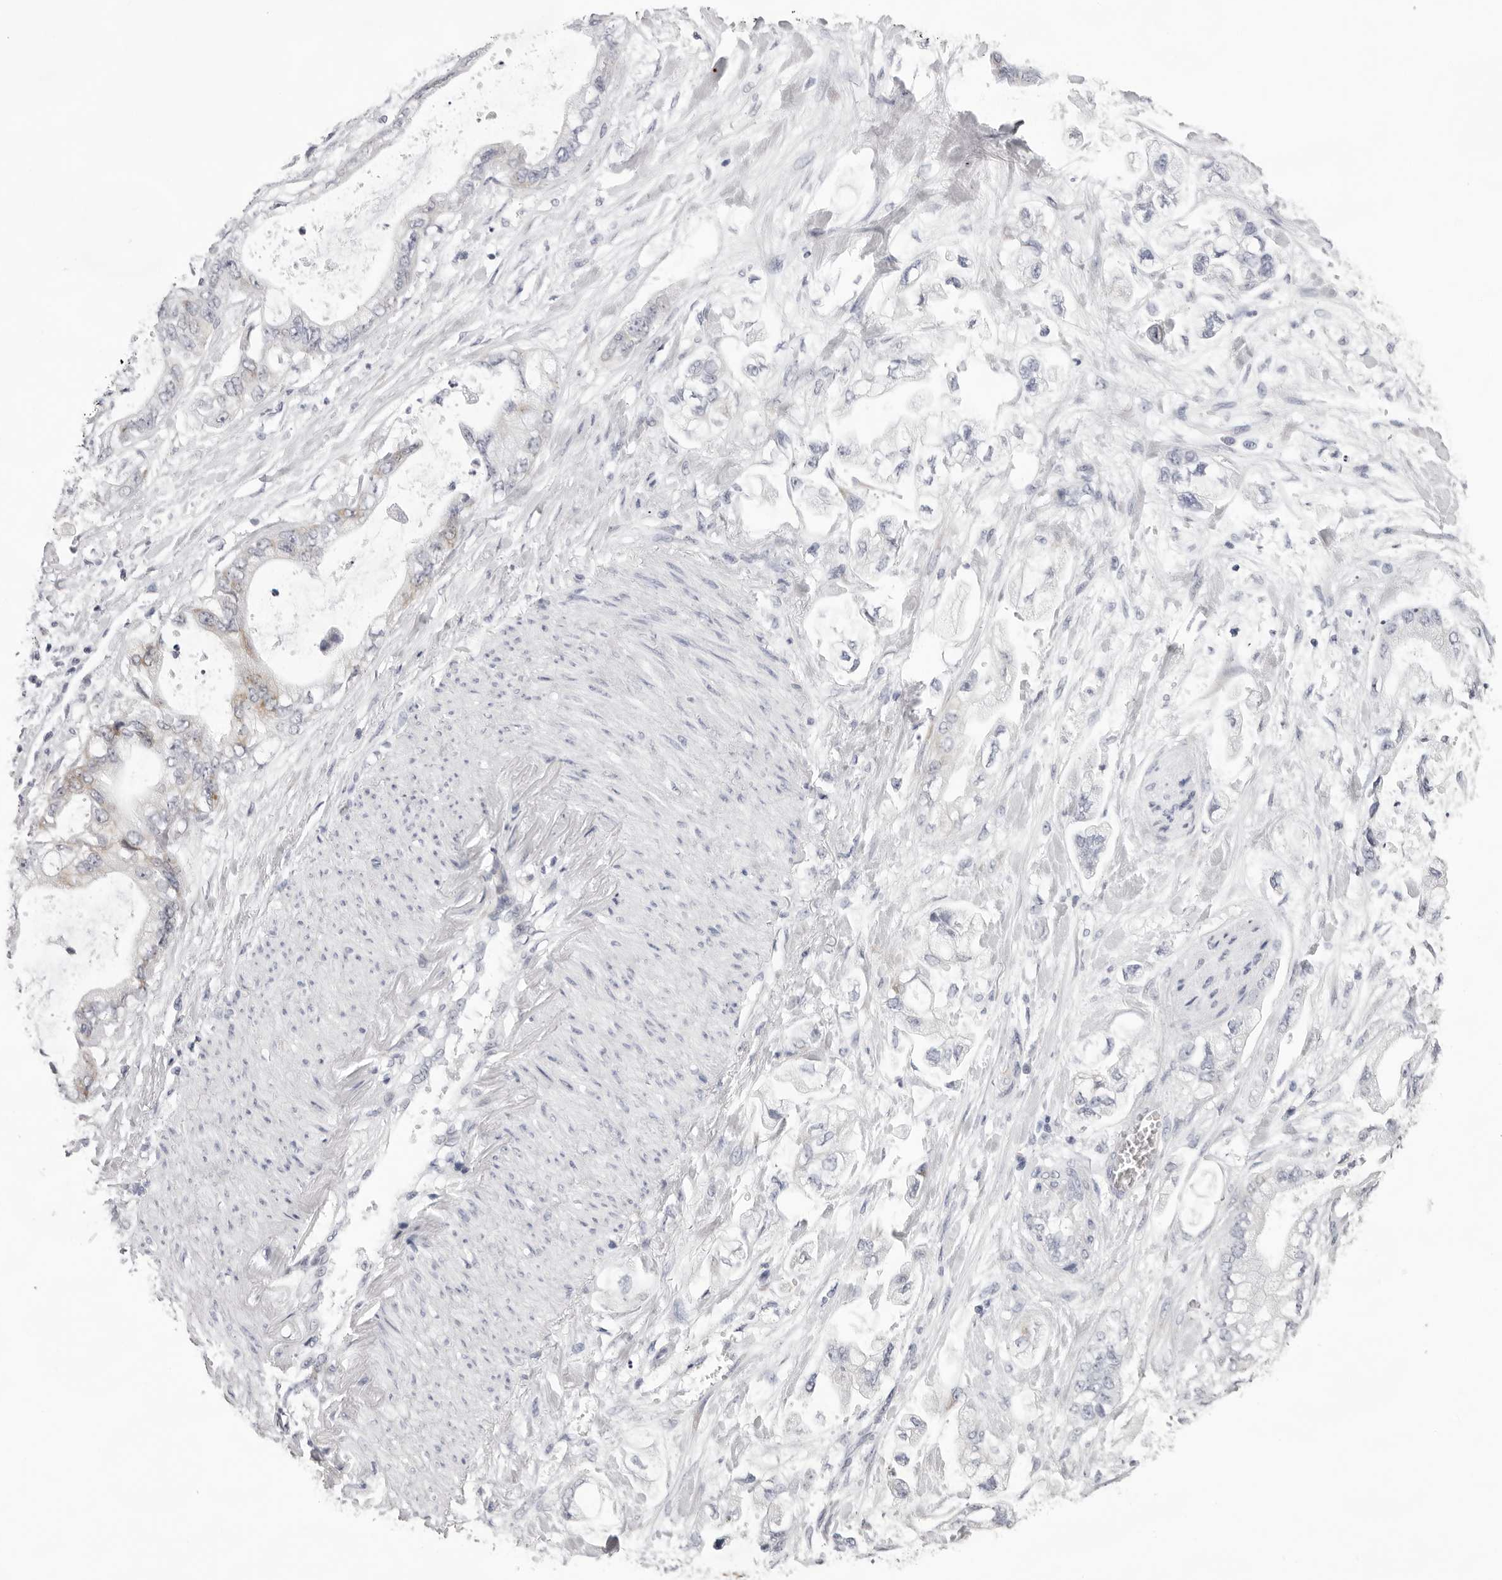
{"staining": {"intensity": "weak", "quantity": "<25%", "location": "cytoplasmic/membranous"}, "tissue": "stomach cancer", "cell_type": "Tumor cells", "image_type": "cancer", "snomed": [{"axis": "morphology", "description": "Normal tissue, NOS"}, {"axis": "morphology", "description": "Adenocarcinoma, NOS"}, {"axis": "topography", "description": "Stomach"}], "caption": "Stomach cancer (adenocarcinoma) stained for a protein using immunohistochemistry reveals no expression tumor cells.", "gene": "SMIM2", "patient": {"sex": "male", "age": 62}}